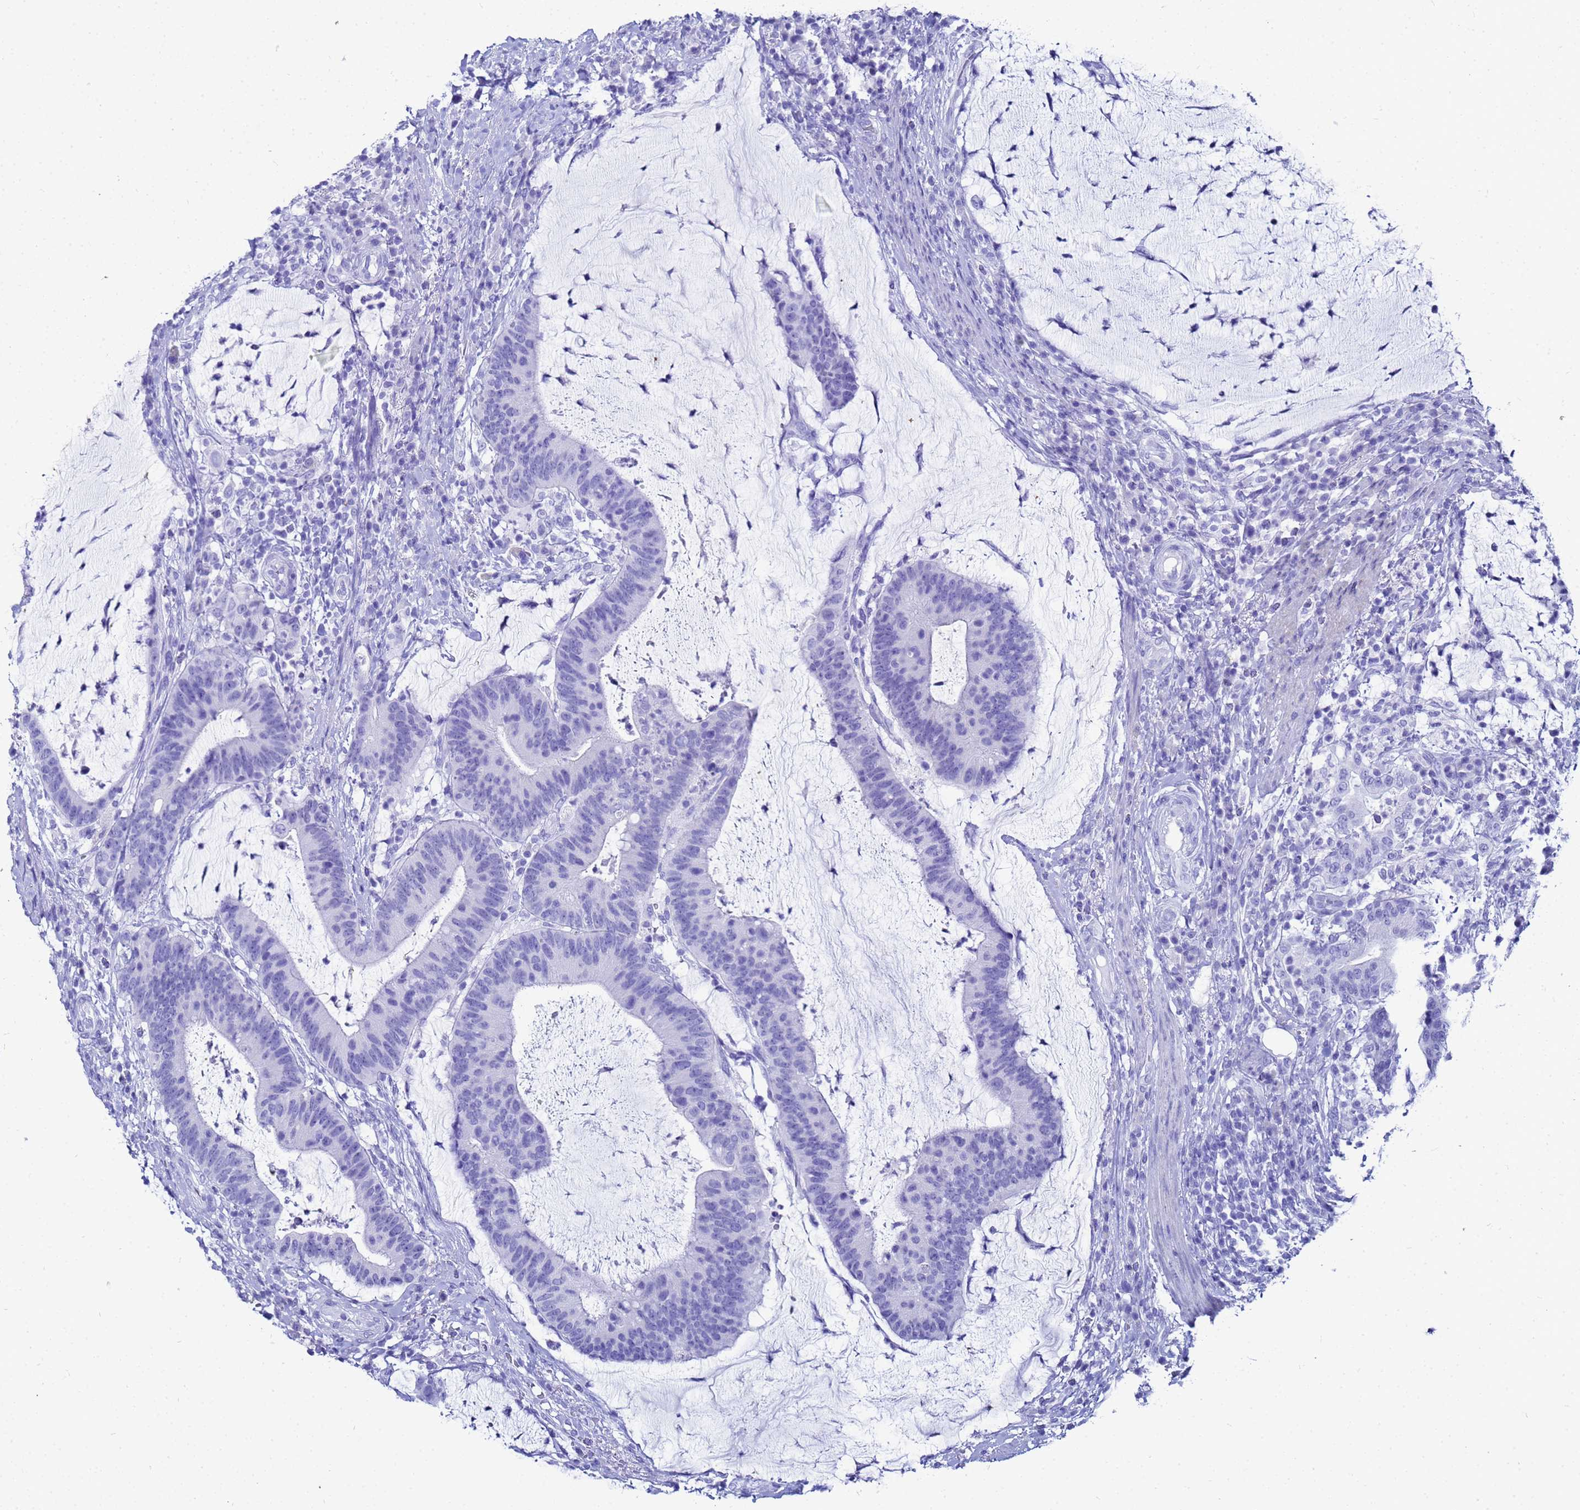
{"staining": {"intensity": "negative", "quantity": "none", "location": "none"}, "tissue": "colorectal cancer", "cell_type": "Tumor cells", "image_type": "cancer", "snomed": [{"axis": "morphology", "description": "Adenocarcinoma, NOS"}, {"axis": "topography", "description": "Colon"}], "caption": "A photomicrograph of human colorectal cancer (adenocarcinoma) is negative for staining in tumor cells. Brightfield microscopy of IHC stained with DAB (3,3'-diaminobenzidine) (brown) and hematoxylin (blue), captured at high magnification.", "gene": "CKB", "patient": {"sex": "female", "age": 66}}